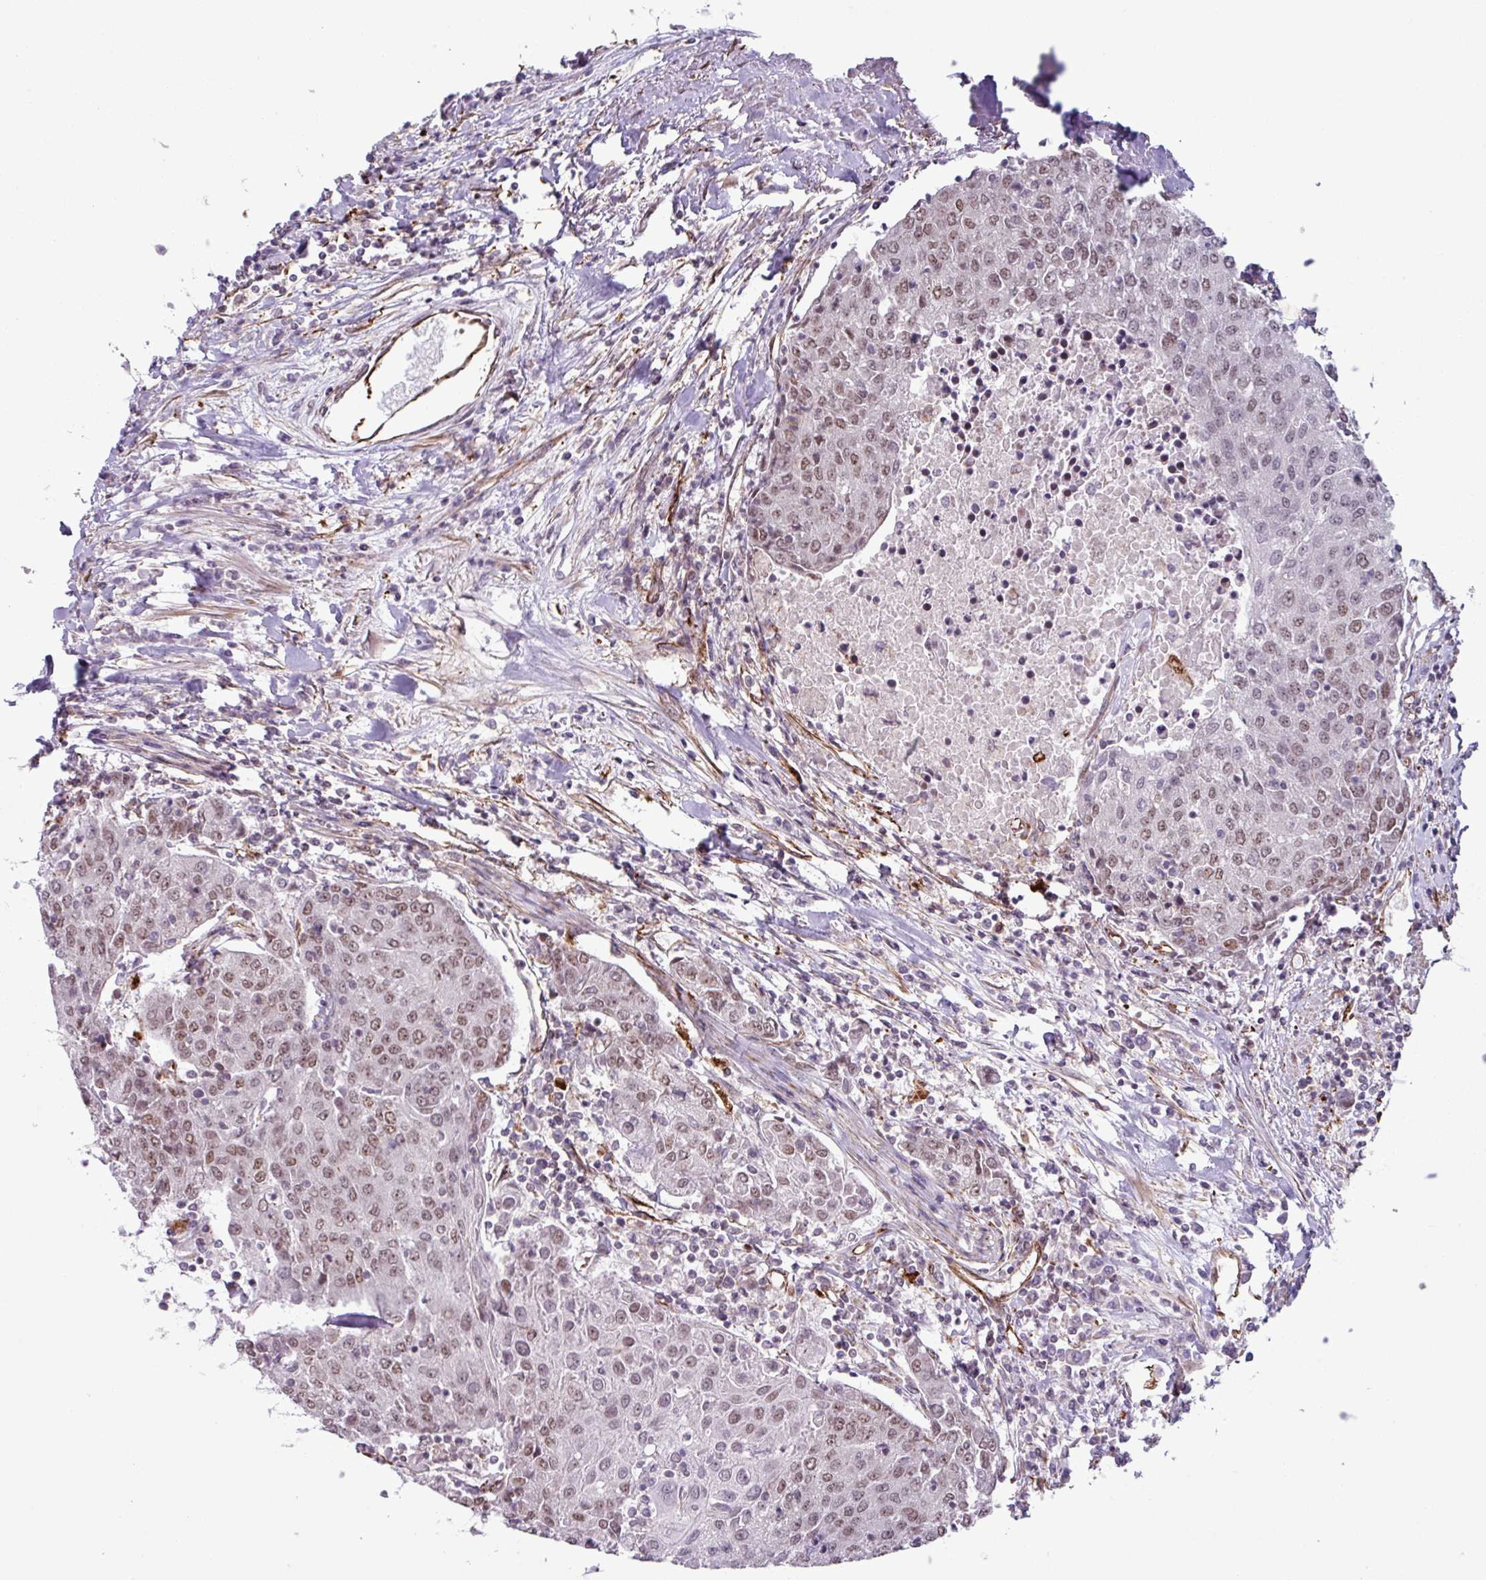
{"staining": {"intensity": "moderate", "quantity": ">75%", "location": "nuclear"}, "tissue": "urothelial cancer", "cell_type": "Tumor cells", "image_type": "cancer", "snomed": [{"axis": "morphology", "description": "Urothelial carcinoma, High grade"}, {"axis": "topography", "description": "Urinary bladder"}], "caption": "This image exhibits immunohistochemistry staining of urothelial carcinoma (high-grade), with medium moderate nuclear expression in approximately >75% of tumor cells.", "gene": "CHD3", "patient": {"sex": "female", "age": 85}}